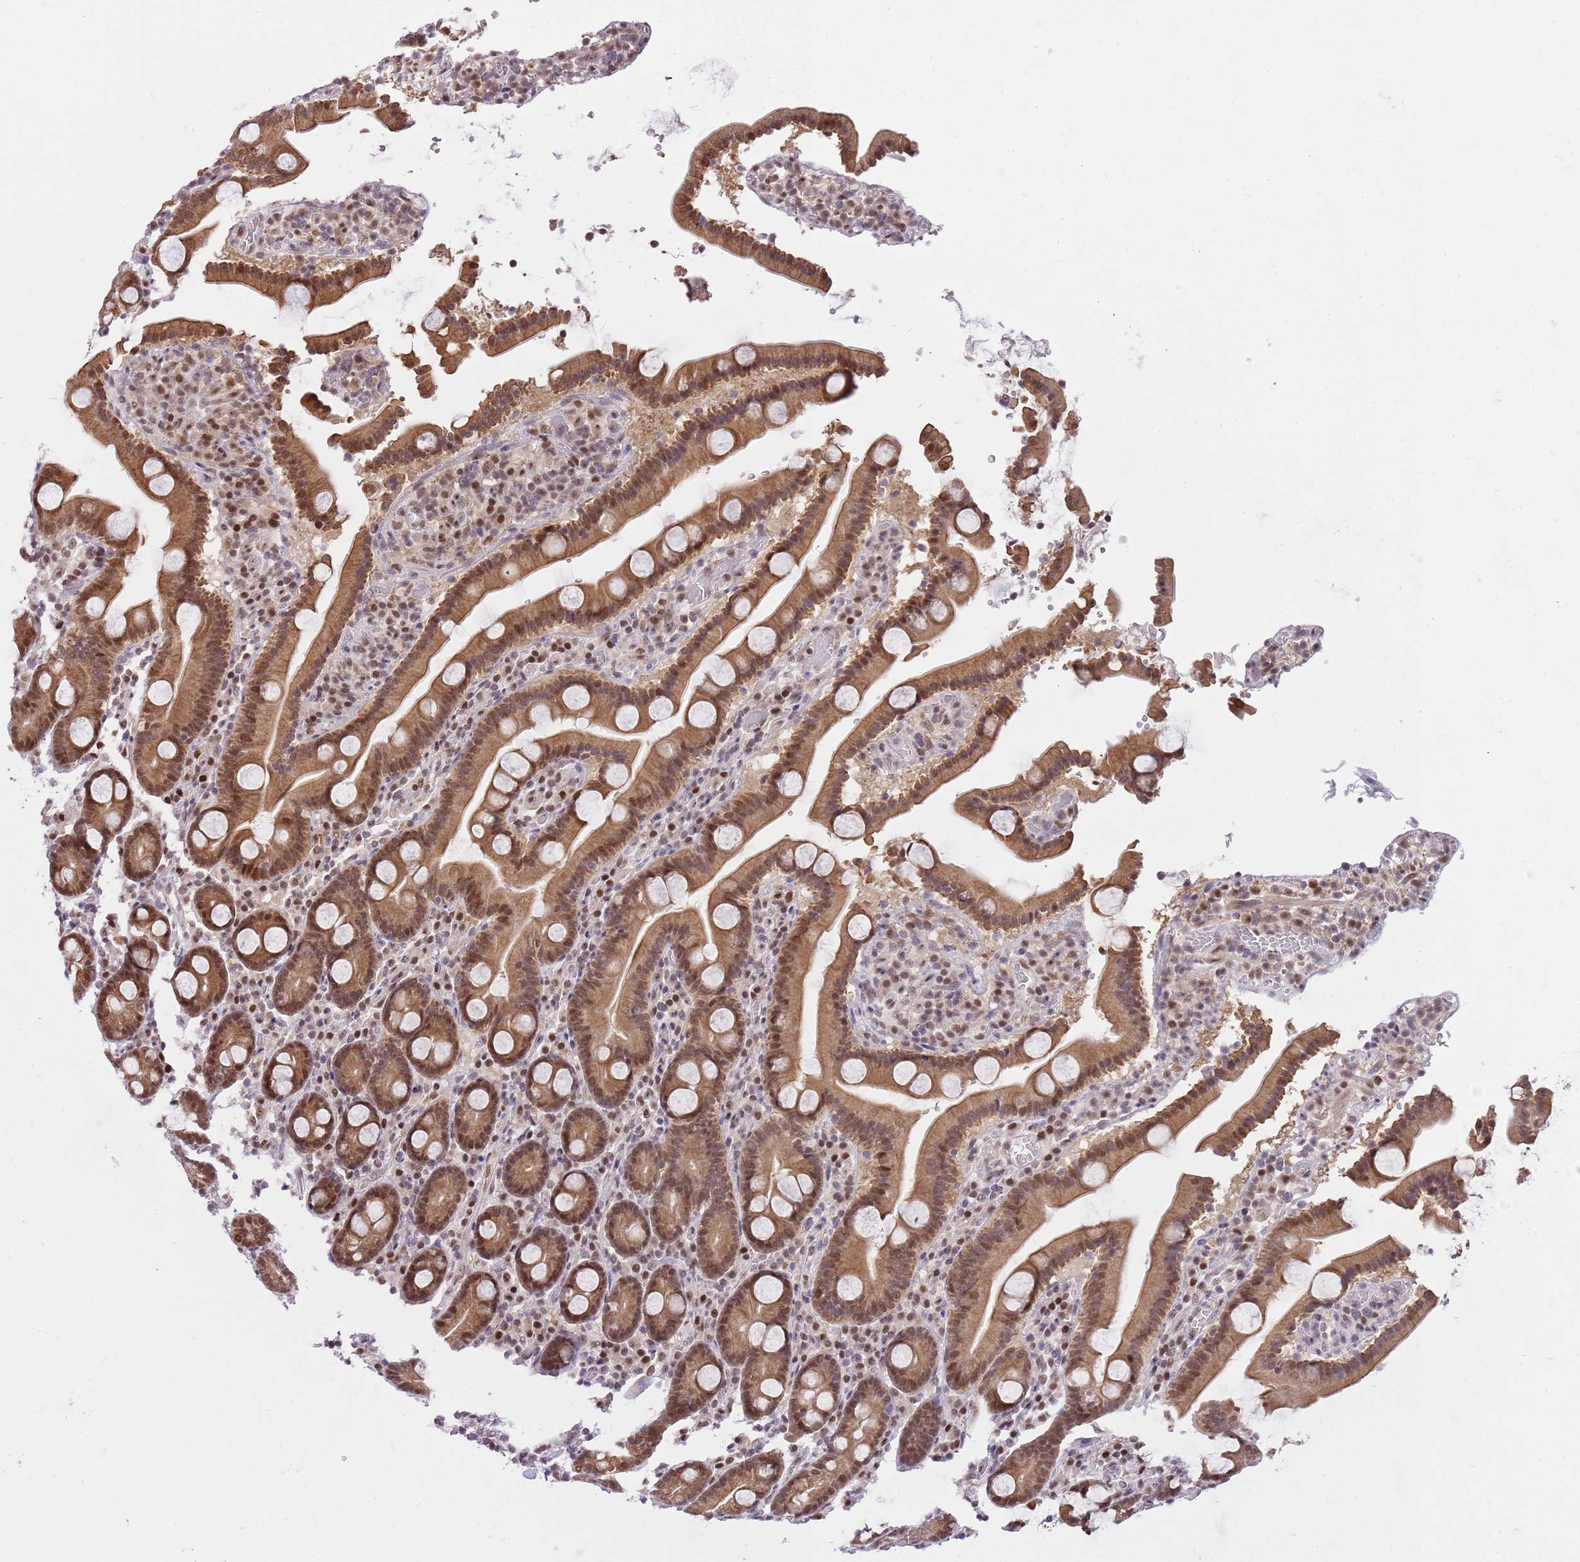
{"staining": {"intensity": "moderate", "quantity": ">75%", "location": "cytoplasmic/membranous,nuclear"}, "tissue": "duodenum", "cell_type": "Glandular cells", "image_type": "normal", "snomed": [{"axis": "morphology", "description": "Normal tissue, NOS"}, {"axis": "topography", "description": "Duodenum"}], "caption": "Immunohistochemical staining of normal duodenum demonstrates moderate cytoplasmic/membranous,nuclear protein positivity in about >75% of glandular cells.", "gene": "RFK", "patient": {"sex": "male", "age": 55}}